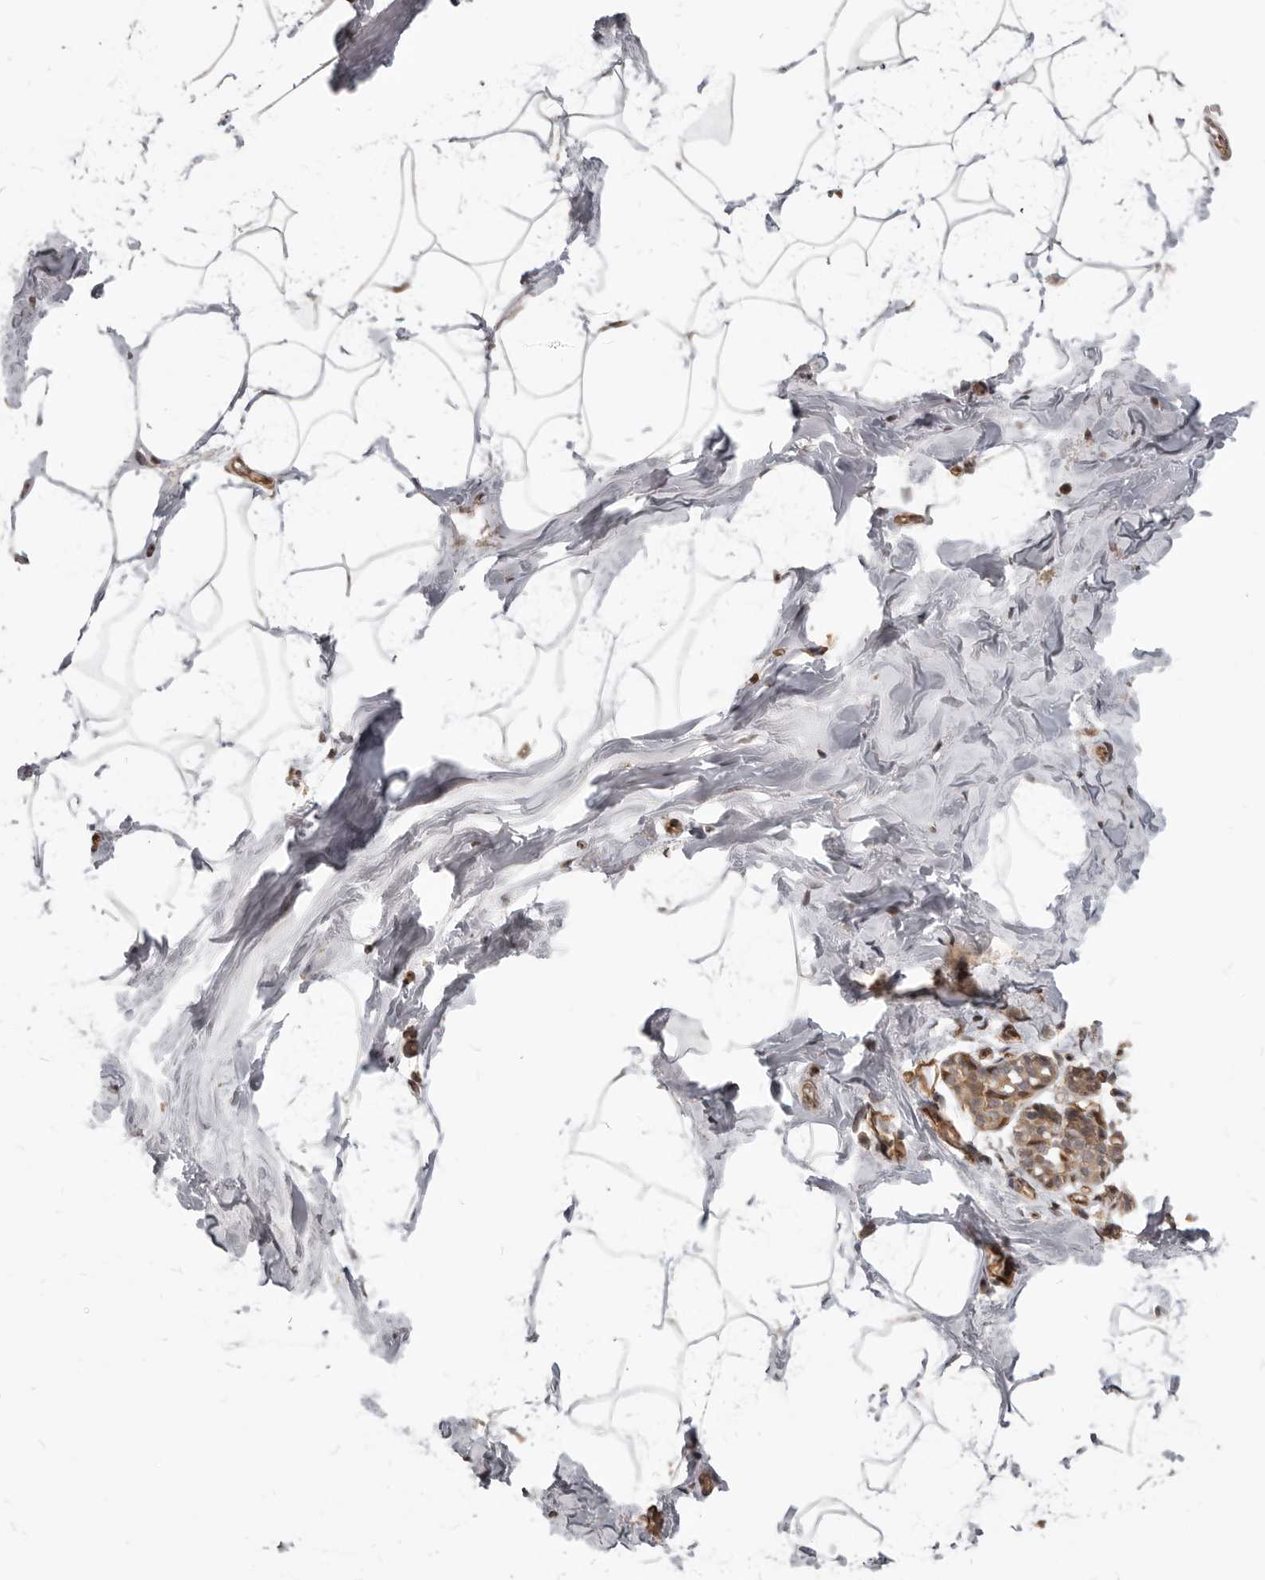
{"staining": {"intensity": "negative", "quantity": "none", "location": "none"}, "tissue": "breast", "cell_type": "Adipocytes", "image_type": "normal", "snomed": [{"axis": "morphology", "description": "Normal tissue, NOS"}, {"axis": "morphology", "description": "Lobular carcinoma"}, {"axis": "topography", "description": "Breast"}], "caption": "Immunohistochemical staining of unremarkable breast demonstrates no significant staining in adipocytes.", "gene": "ATF5", "patient": {"sex": "female", "age": 62}}